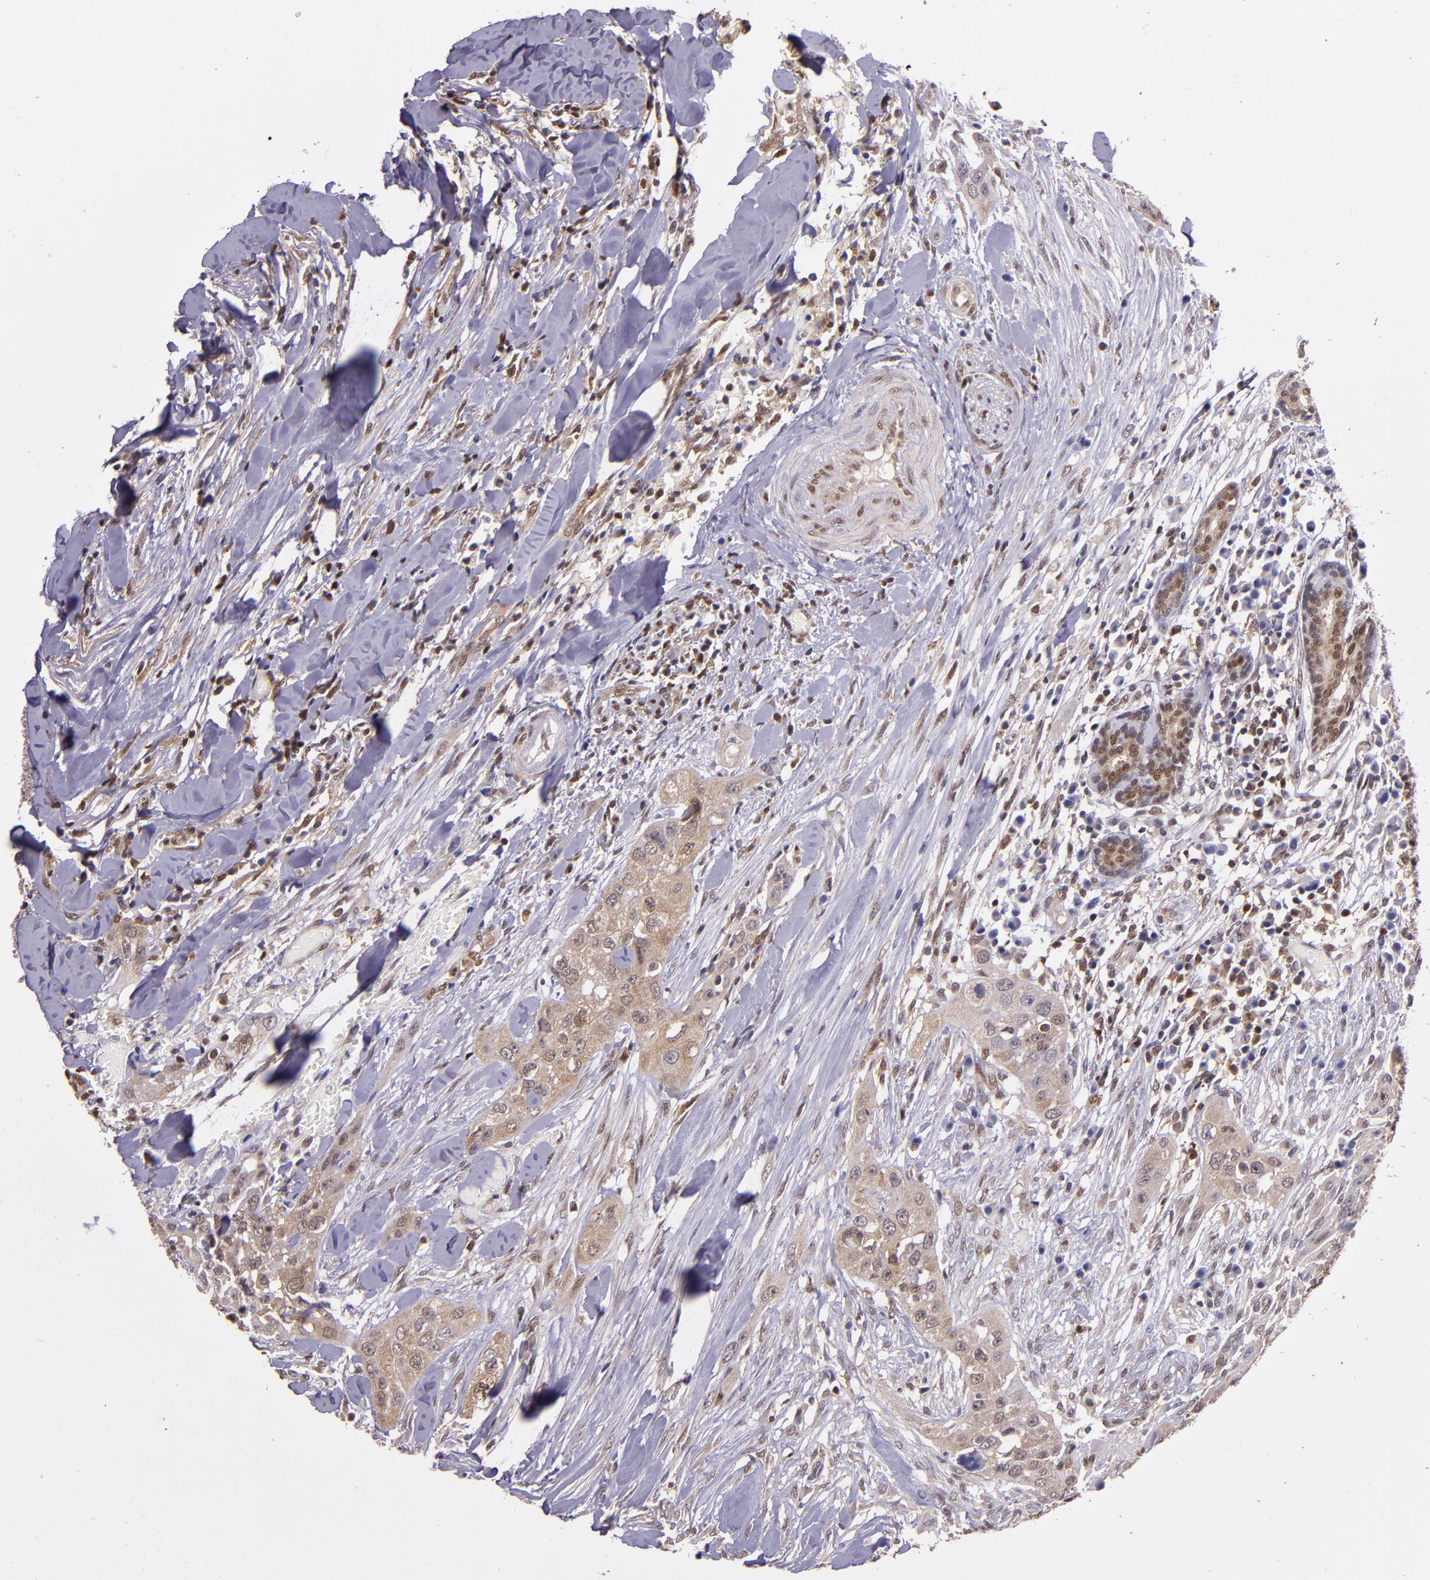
{"staining": {"intensity": "weak", "quantity": ">75%", "location": "cytoplasmic/membranous,nuclear"}, "tissue": "head and neck cancer", "cell_type": "Tumor cells", "image_type": "cancer", "snomed": [{"axis": "morphology", "description": "Neoplasm, malignant, NOS"}, {"axis": "topography", "description": "Salivary gland"}, {"axis": "topography", "description": "Head-Neck"}], "caption": "Neoplasm (malignant) (head and neck) stained with DAB immunohistochemistry (IHC) shows low levels of weak cytoplasmic/membranous and nuclear staining in approximately >75% of tumor cells.", "gene": "STAT6", "patient": {"sex": "male", "age": 43}}